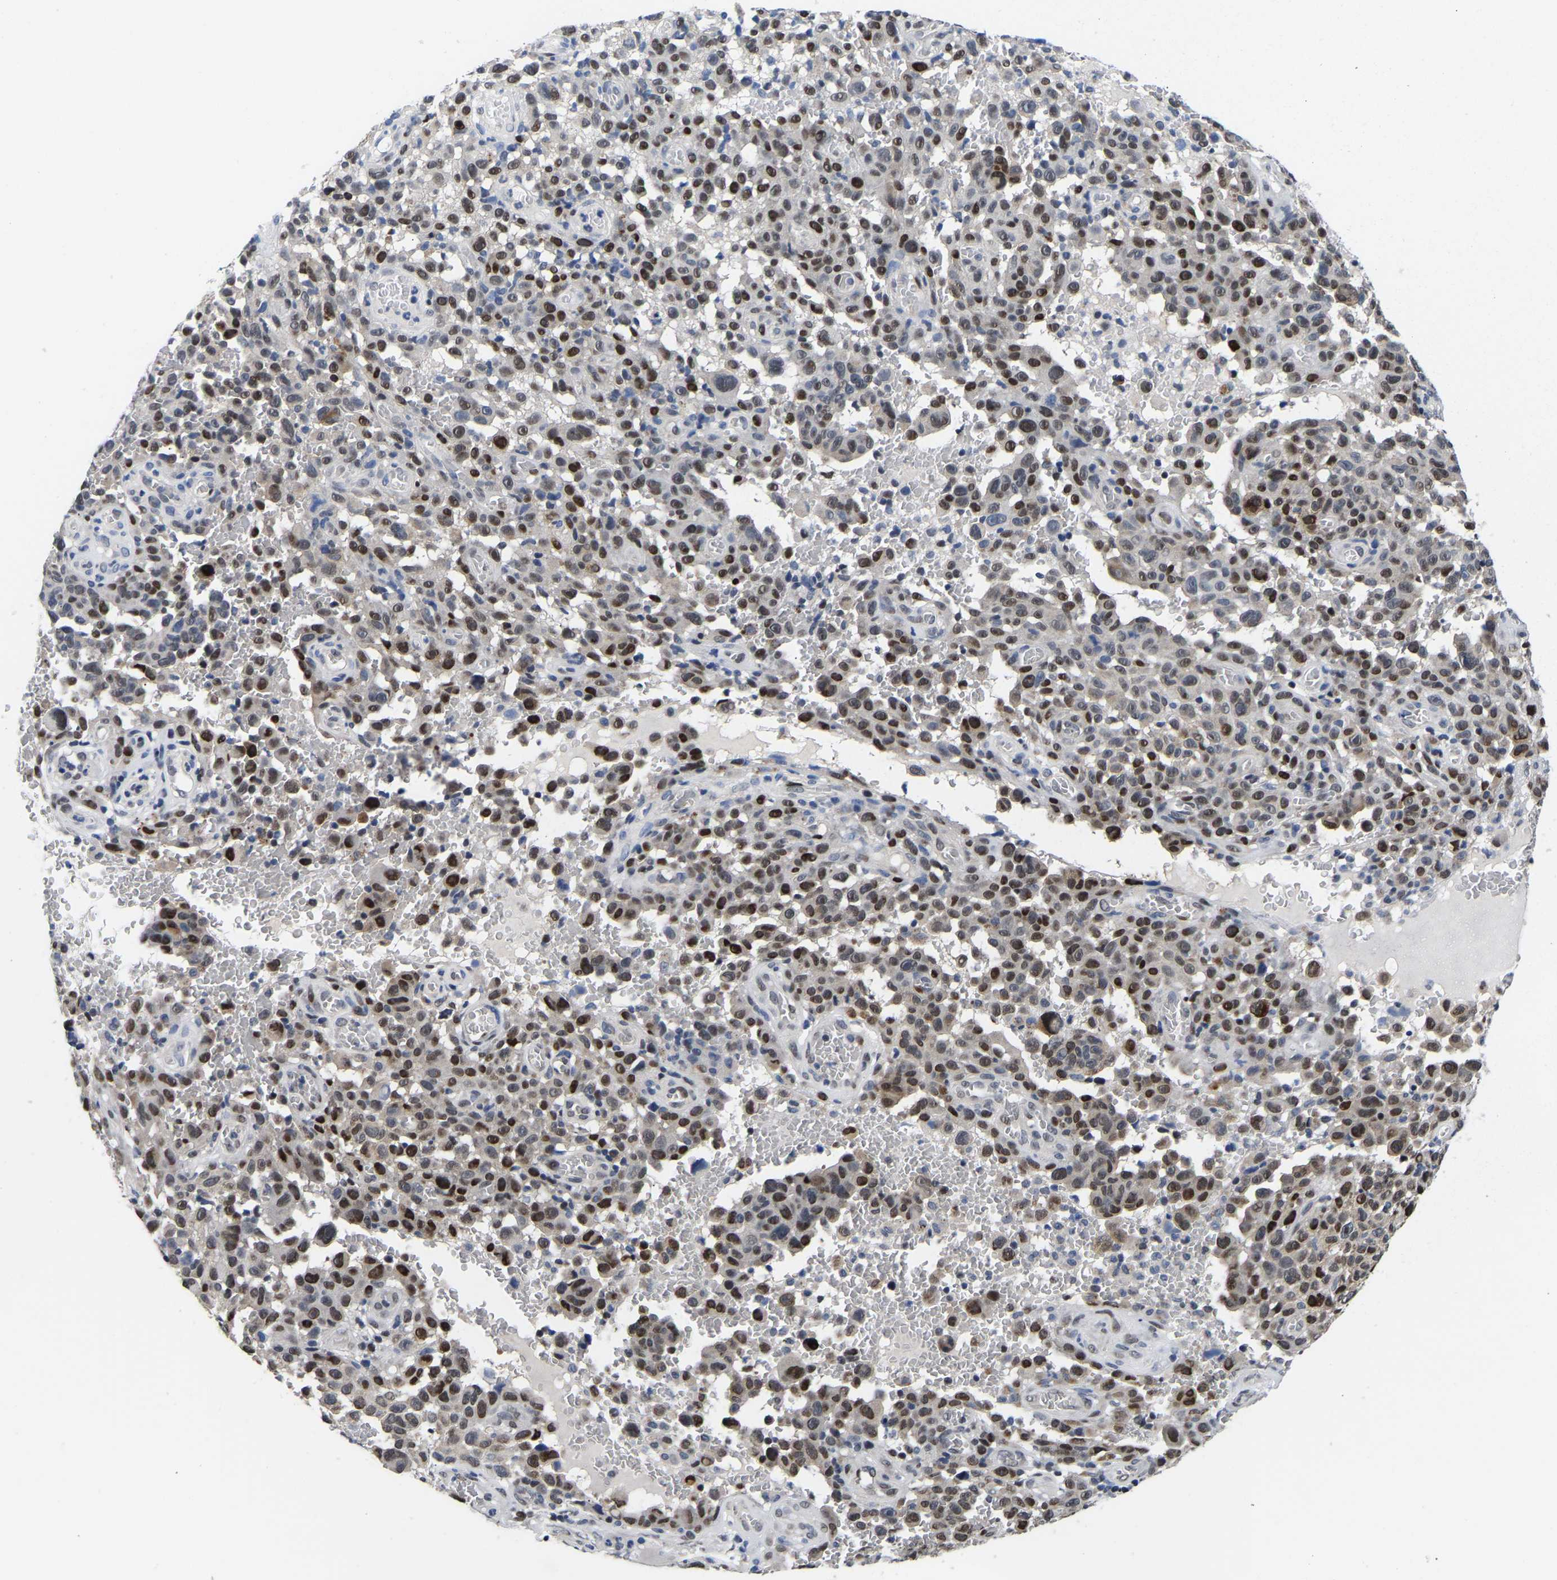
{"staining": {"intensity": "moderate", "quantity": ">75%", "location": "nuclear"}, "tissue": "melanoma", "cell_type": "Tumor cells", "image_type": "cancer", "snomed": [{"axis": "morphology", "description": "Malignant melanoma, NOS"}, {"axis": "topography", "description": "Skin"}], "caption": "This micrograph displays melanoma stained with immunohistochemistry (IHC) to label a protein in brown. The nuclear of tumor cells show moderate positivity for the protein. Nuclei are counter-stained blue.", "gene": "PTRHD1", "patient": {"sex": "female", "age": 82}}